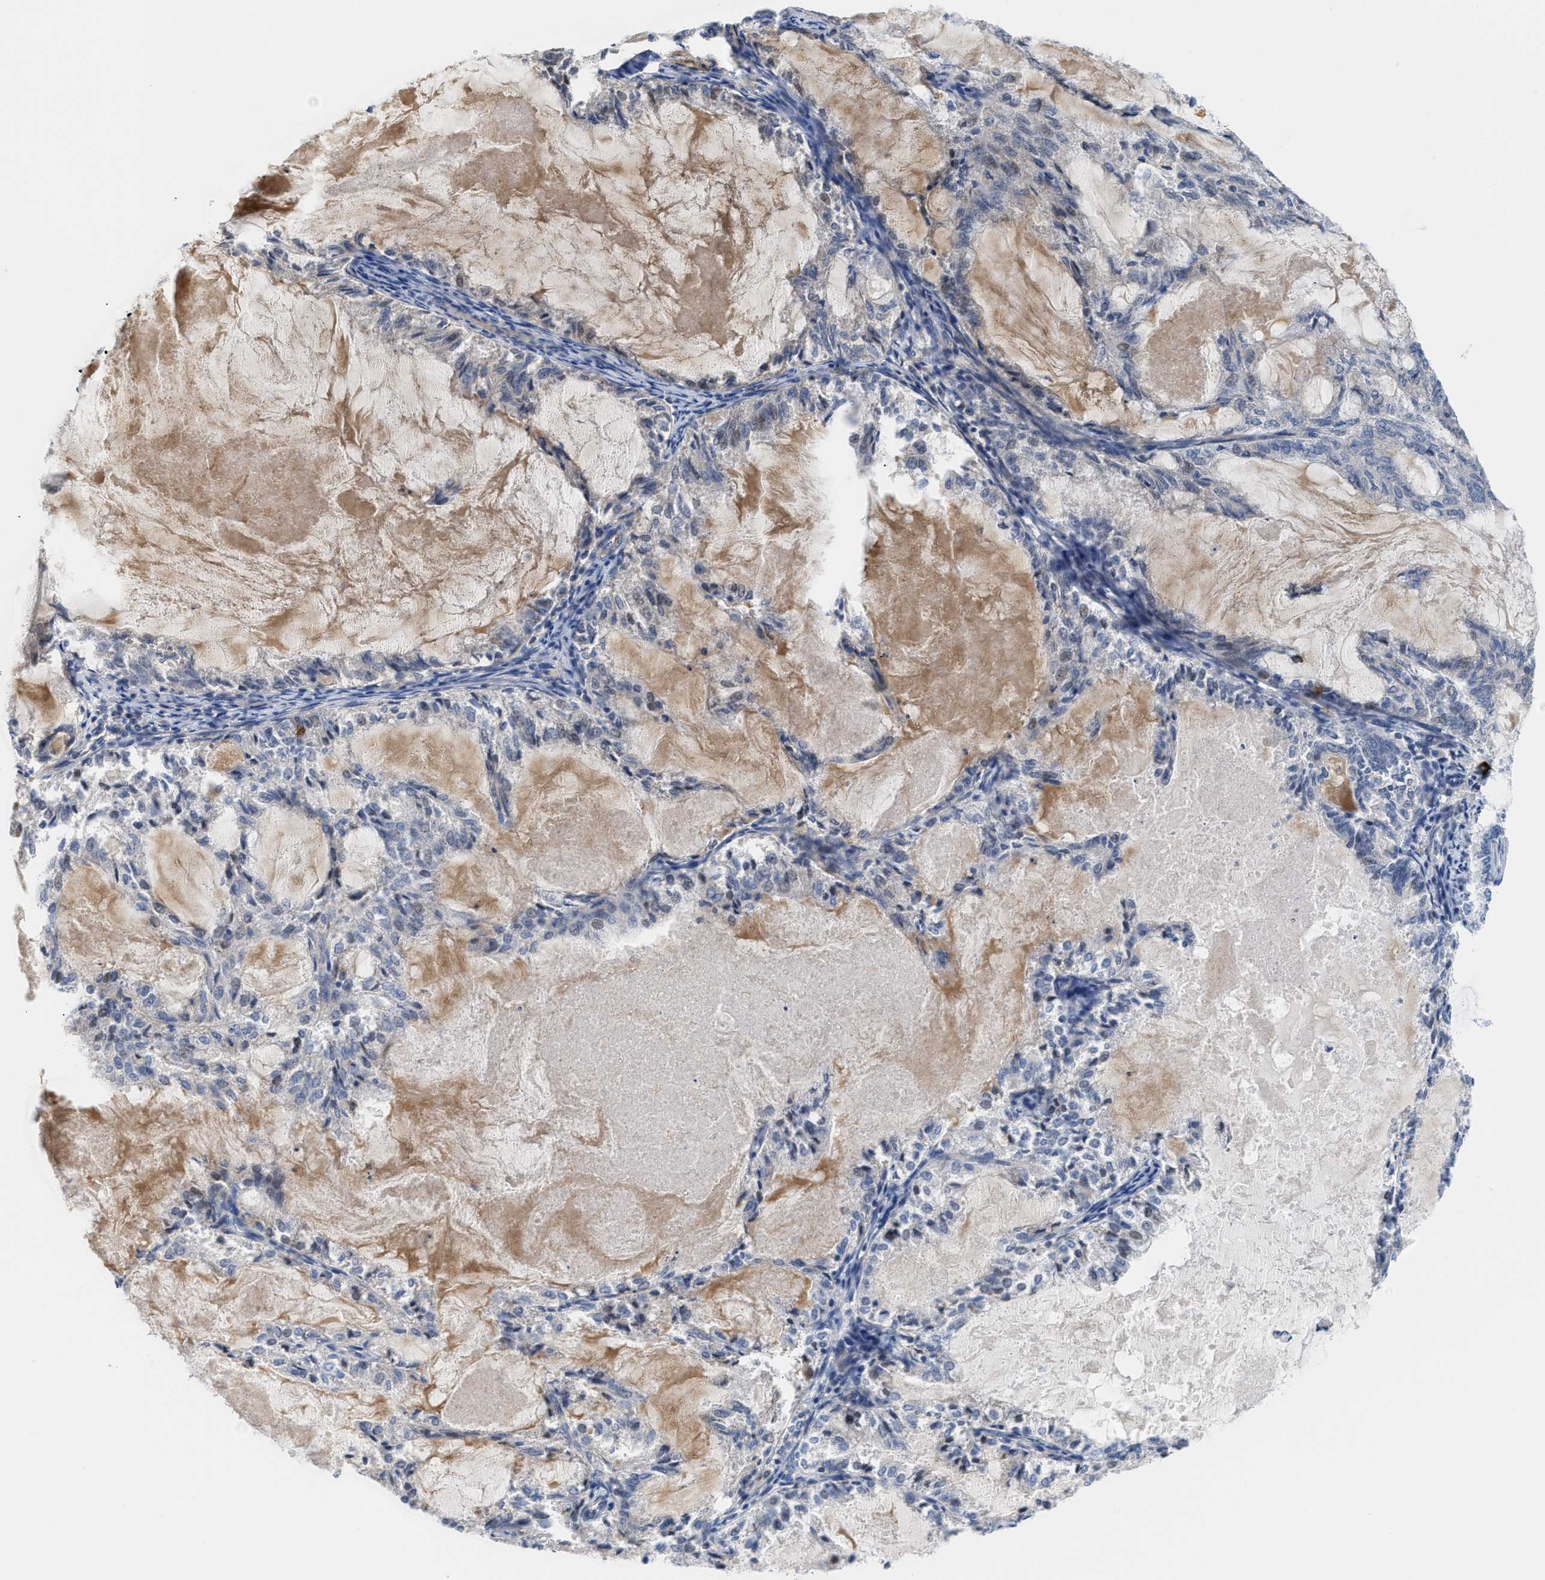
{"staining": {"intensity": "strong", "quantity": "<25%", "location": "cytoplasmic/membranous"}, "tissue": "endometrial cancer", "cell_type": "Tumor cells", "image_type": "cancer", "snomed": [{"axis": "morphology", "description": "Adenocarcinoma, NOS"}, {"axis": "topography", "description": "Endometrium"}], "caption": "Strong cytoplasmic/membranous positivity for a protein is seen in approximately <25% of tumor cells of adenocarcinoma (endometrial) using IHC.", "gene": "TFPI", "patient": {"sex": "female", "age": 86}}